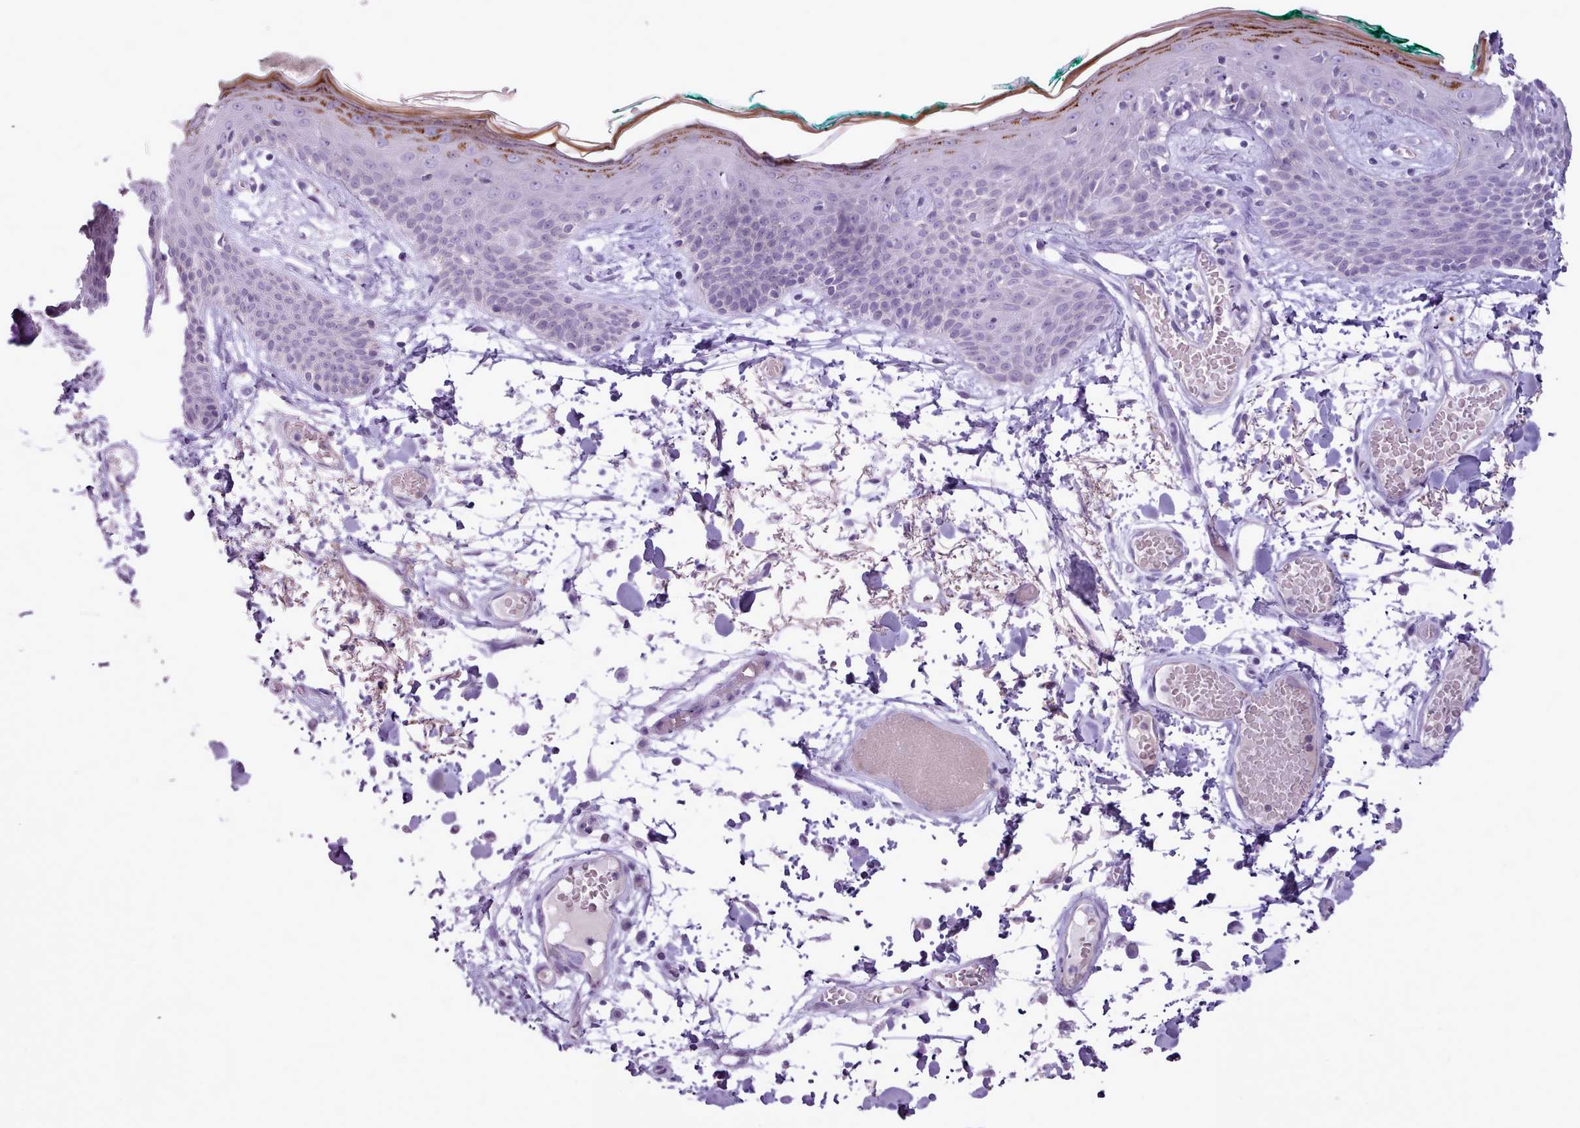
{"staining": {"intensity": "negative", "quantity": "none", "location": "none"}, "tissue": "skin", "cell_type": "Fibroblasts", "image_type": "normal", "snomed": [{"axis": "morphology", "description": "Normal tissue, NOS"}, {"axis": "topography", "description": "Skin"}], "caption": "The histopathology image reveals no staining of fibroblasts in unremarkable skin. (Stains: DAB immunohistochemistry (IHC) with hematoxylin counter stain, Microscopy: brightfield microscopy at high magnification).", "gene": "ATRAID", "patient": {"sex": "male", "age": 79}}